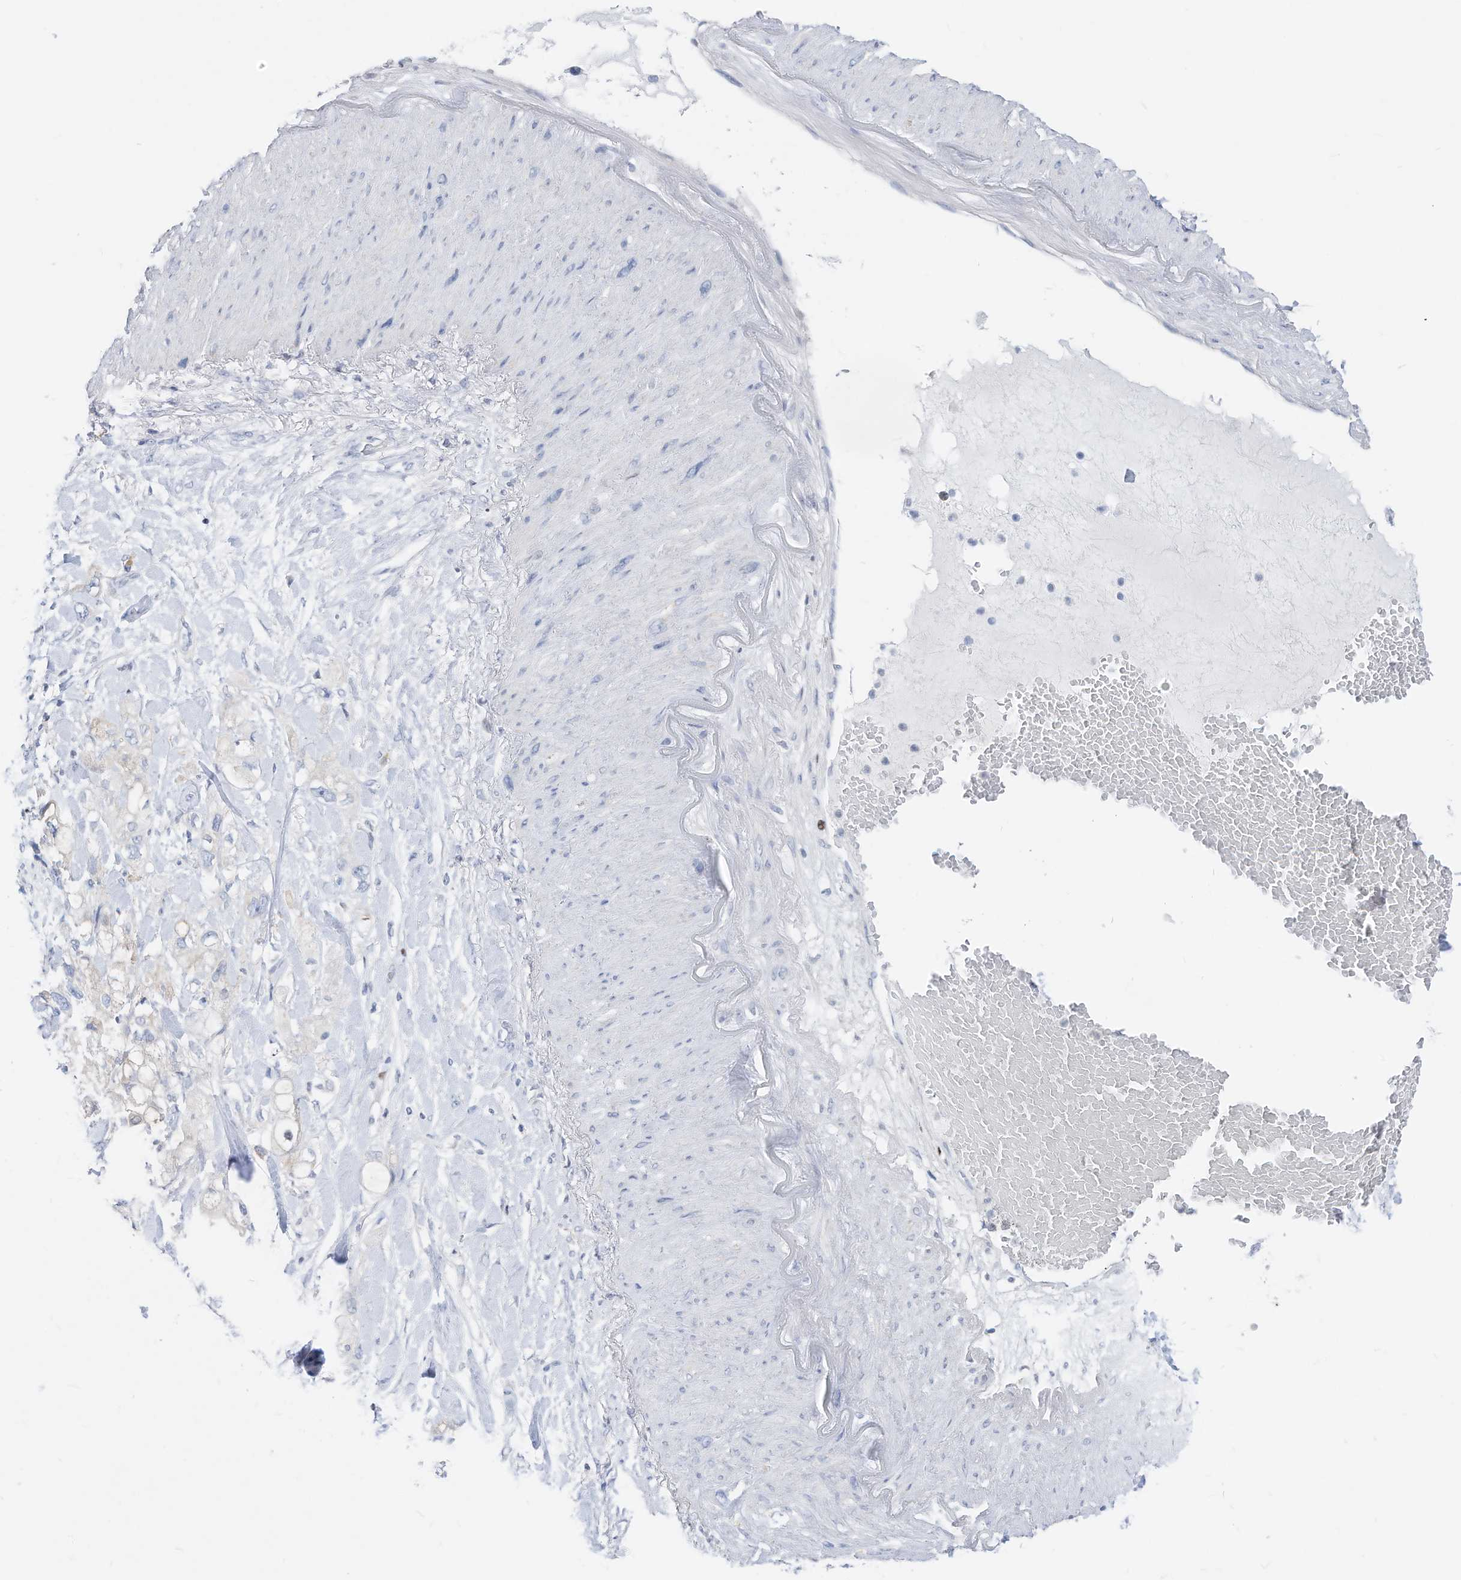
{"staining": {"intensity": "weak", "quantity": "<25%", "location": "cytoplasmic/membranous"}, "tissue": "pancreatic cancer", "cell_type": "Tumor cells", "image_type": "cancer", "snomed": [{"axis": "morphology", "description": "Adenocarcinoma, NOS"}, {"axis": "topography", "description": "Pancreas"}], "caption": "Image shows no significant protein expression in tumor cells of pancreatic adenocarcinoma.", "gene": "FRS3", "patient": {"sex": "female", "age": 56}}